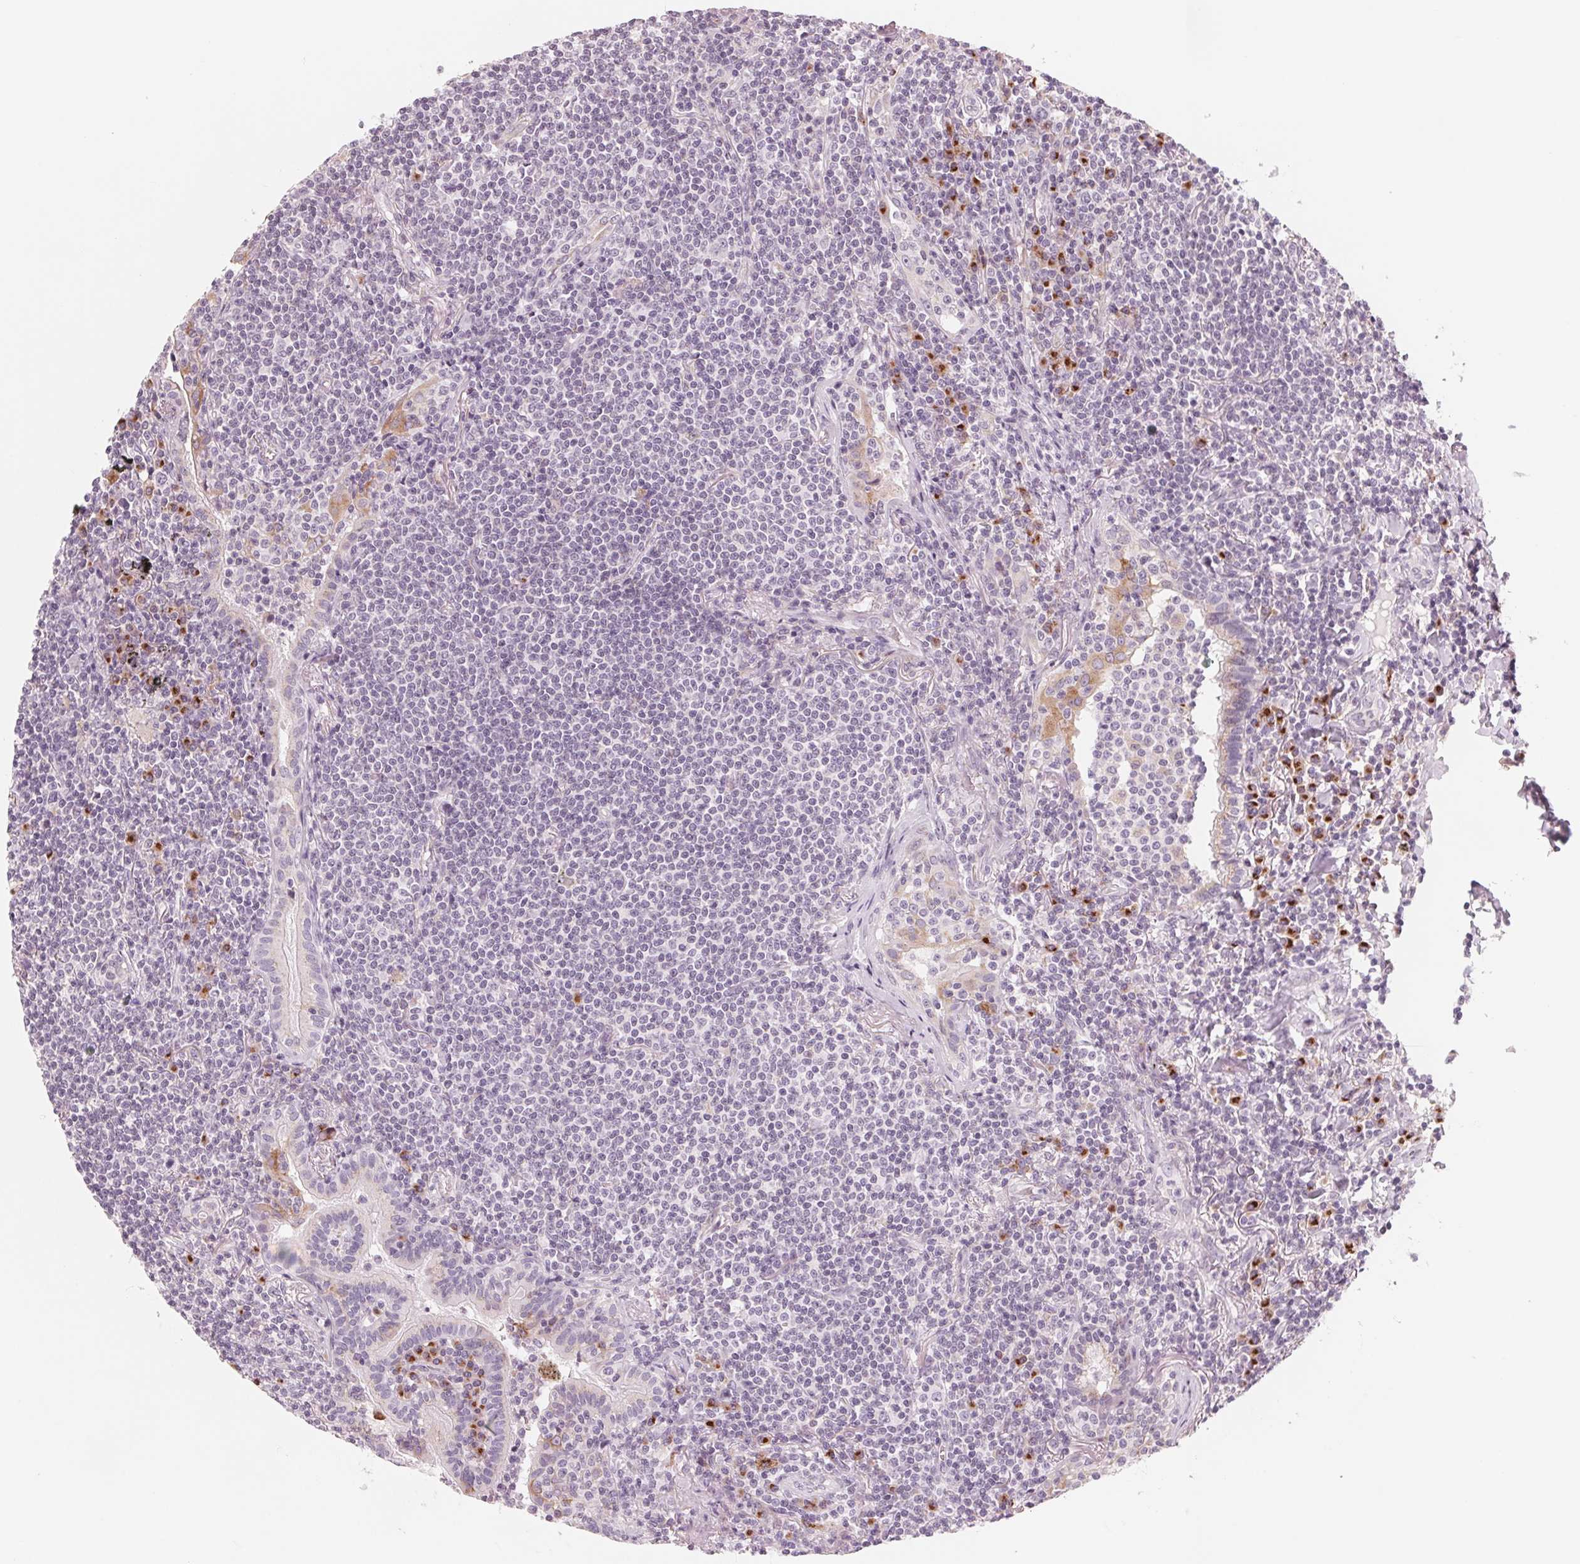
{"staining": {"intensity": "negative", "quantity": "none", "location": "none"}, "tissue": "lymphoma", "cell_type": "Tumor cells", "image_type": "cancer", "snomed": [{"axis": "morphology", "description": "Malignant lymphoma, non-Hodgkin's type, Low grade"}, {"axis": "topography", "description": "Lung"}], "caption": "Immunohistochemistry (IHC) photomicrograph of neoplastic tissue: human lymphoma stained with DAB (3,3'-diaminobenzidine) shows no significant protein staining in tumor cells.", "gene": "IL9R", "patient": {"sex": "female", "age": 71}}